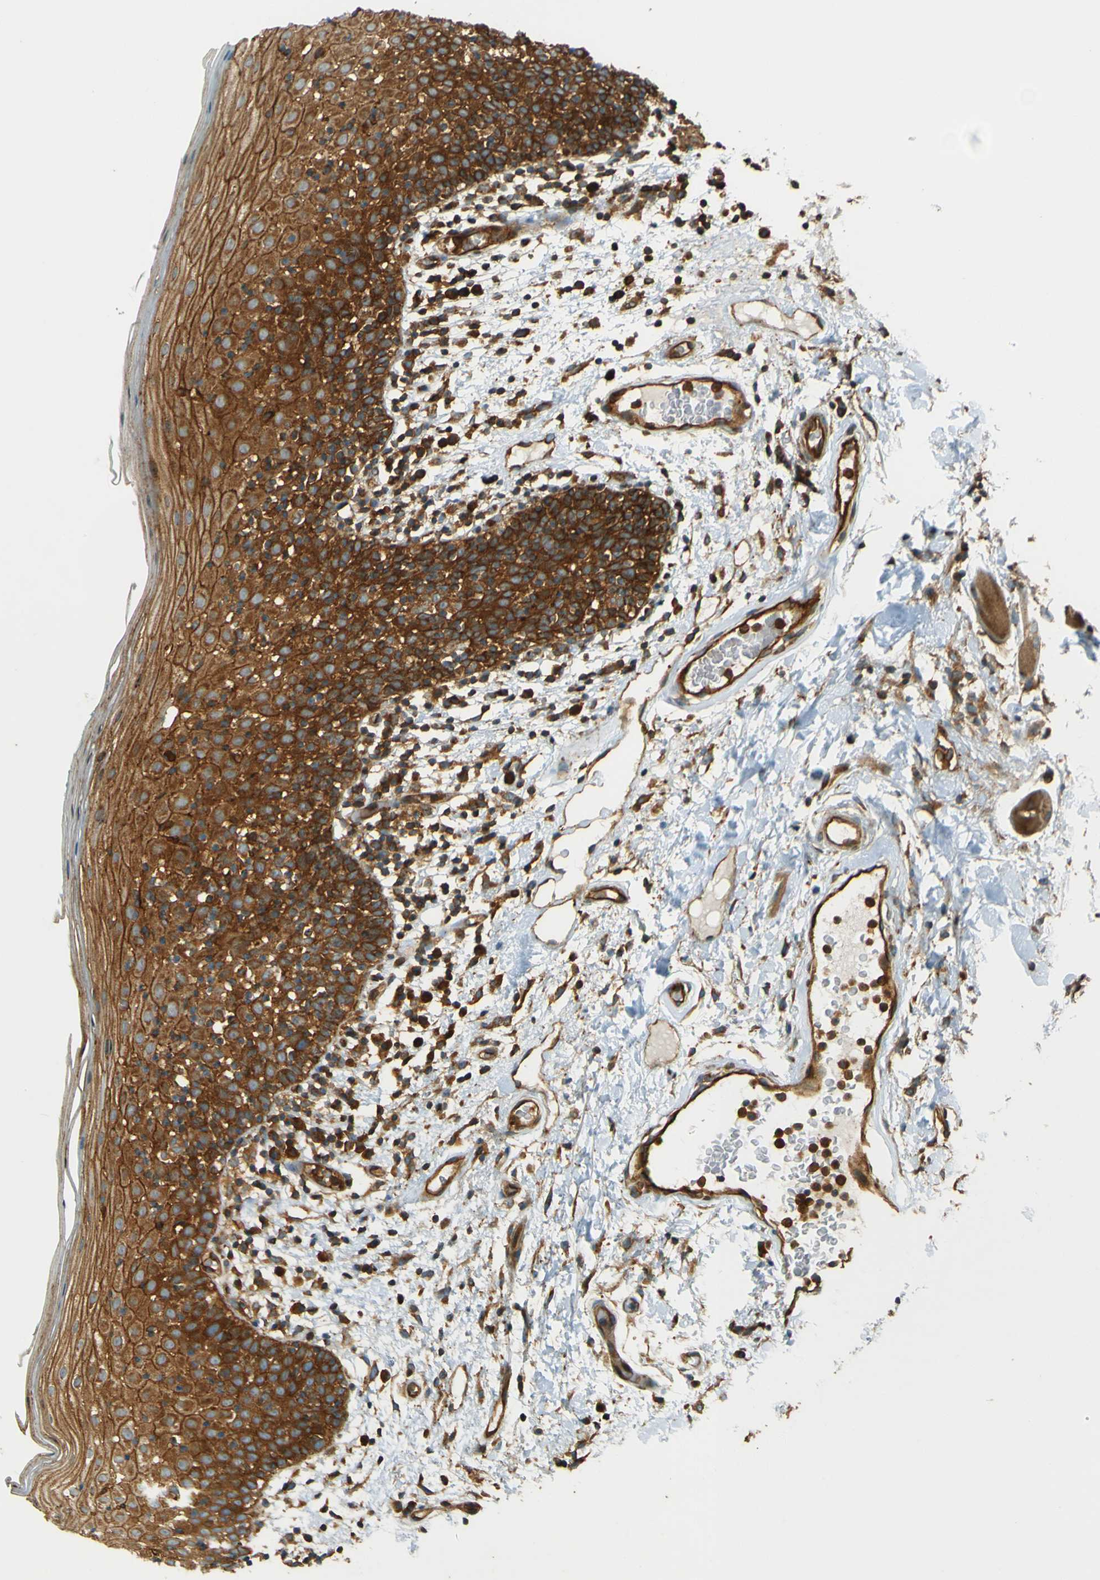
{"staining": {"intensity": "strong", "quantity": ">75%", "location": "cytoplasmic/membranous"}, "tissue": "oral mucosa", "cell_type": "Squamous epithelial cells", "image_type": "normal", "snomed": [{"axis": "morphology", "description": "Normal tissue, NOS"}, {"axis": "morphology", "description": "Squamous cell carcinoma, NOS"}, {"axis": "topography", "description": "Skeletal muscle"}, {"axis": "topography", "description": "Oral tissue"}], "caption": "This micrograph displays IHC staining of unremarkable human oral mucosa, with high strong cytoplasmic/membranous positivity in about >75% of squamous epithelial cells.", "gene": "DNAJC5", "patient": {"sex": "male", "age": 71}}